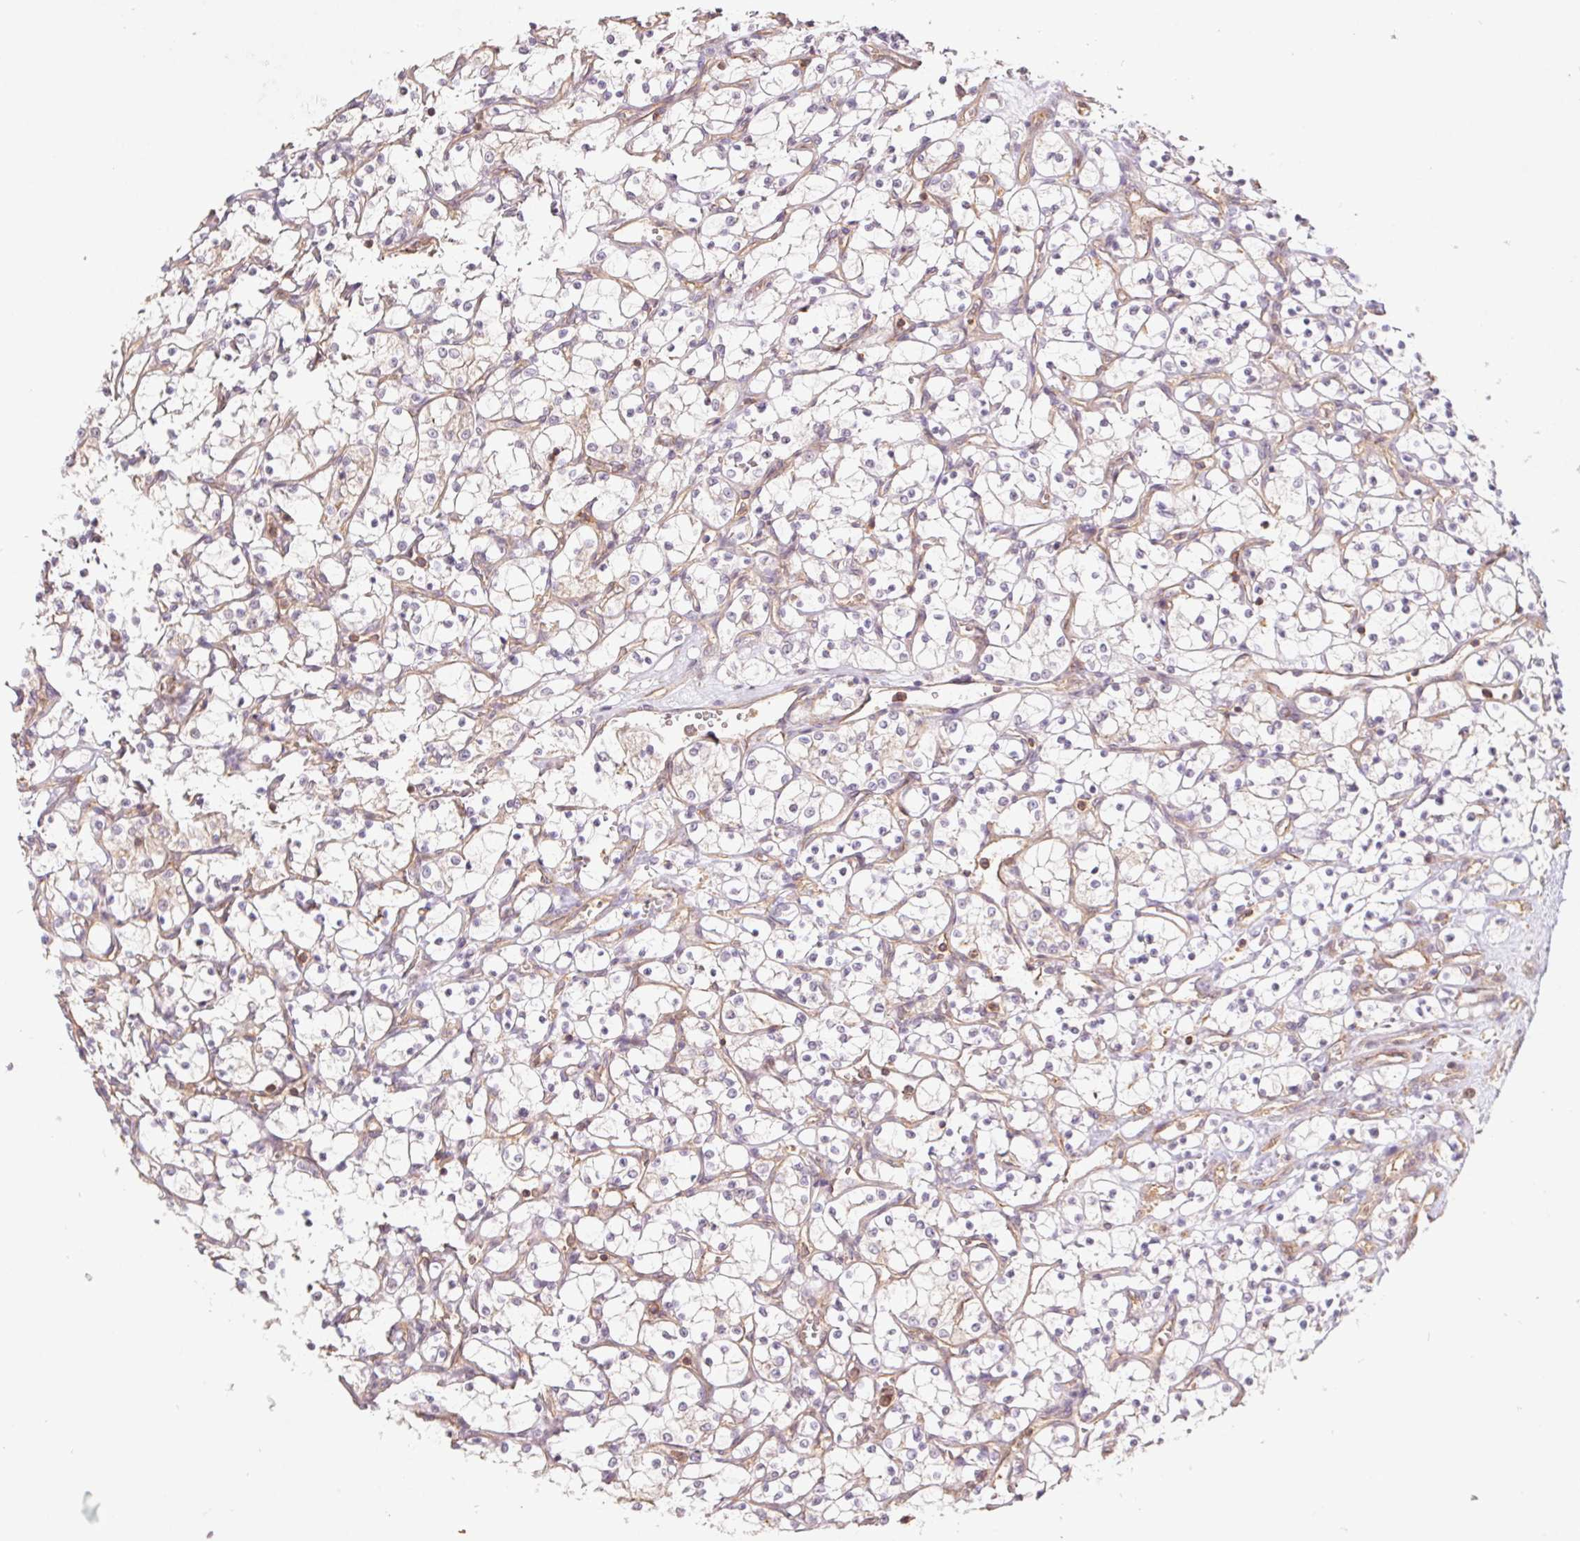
{"staining": {"intensity": "negative", "quantity": "none", "location": "none"}, "tissue": "renal cancer", "cell_type": "Tumor cells", "image_type": "cancer", "snomed": [{"axis": "morphology", "description": "Adenocarcinoma, NOS"}, {"axis": "topography", "description": "Kidney"}], "caption": "Immunohistochemistry image of neoplastic tissue: renal cancer stained with DAB (3,3'-diaminobenzidine) exhibits no significant protein positivity in tumor cells.", "gene": "TUBA3D", "patient": {"sex": "female", "age": 69}}